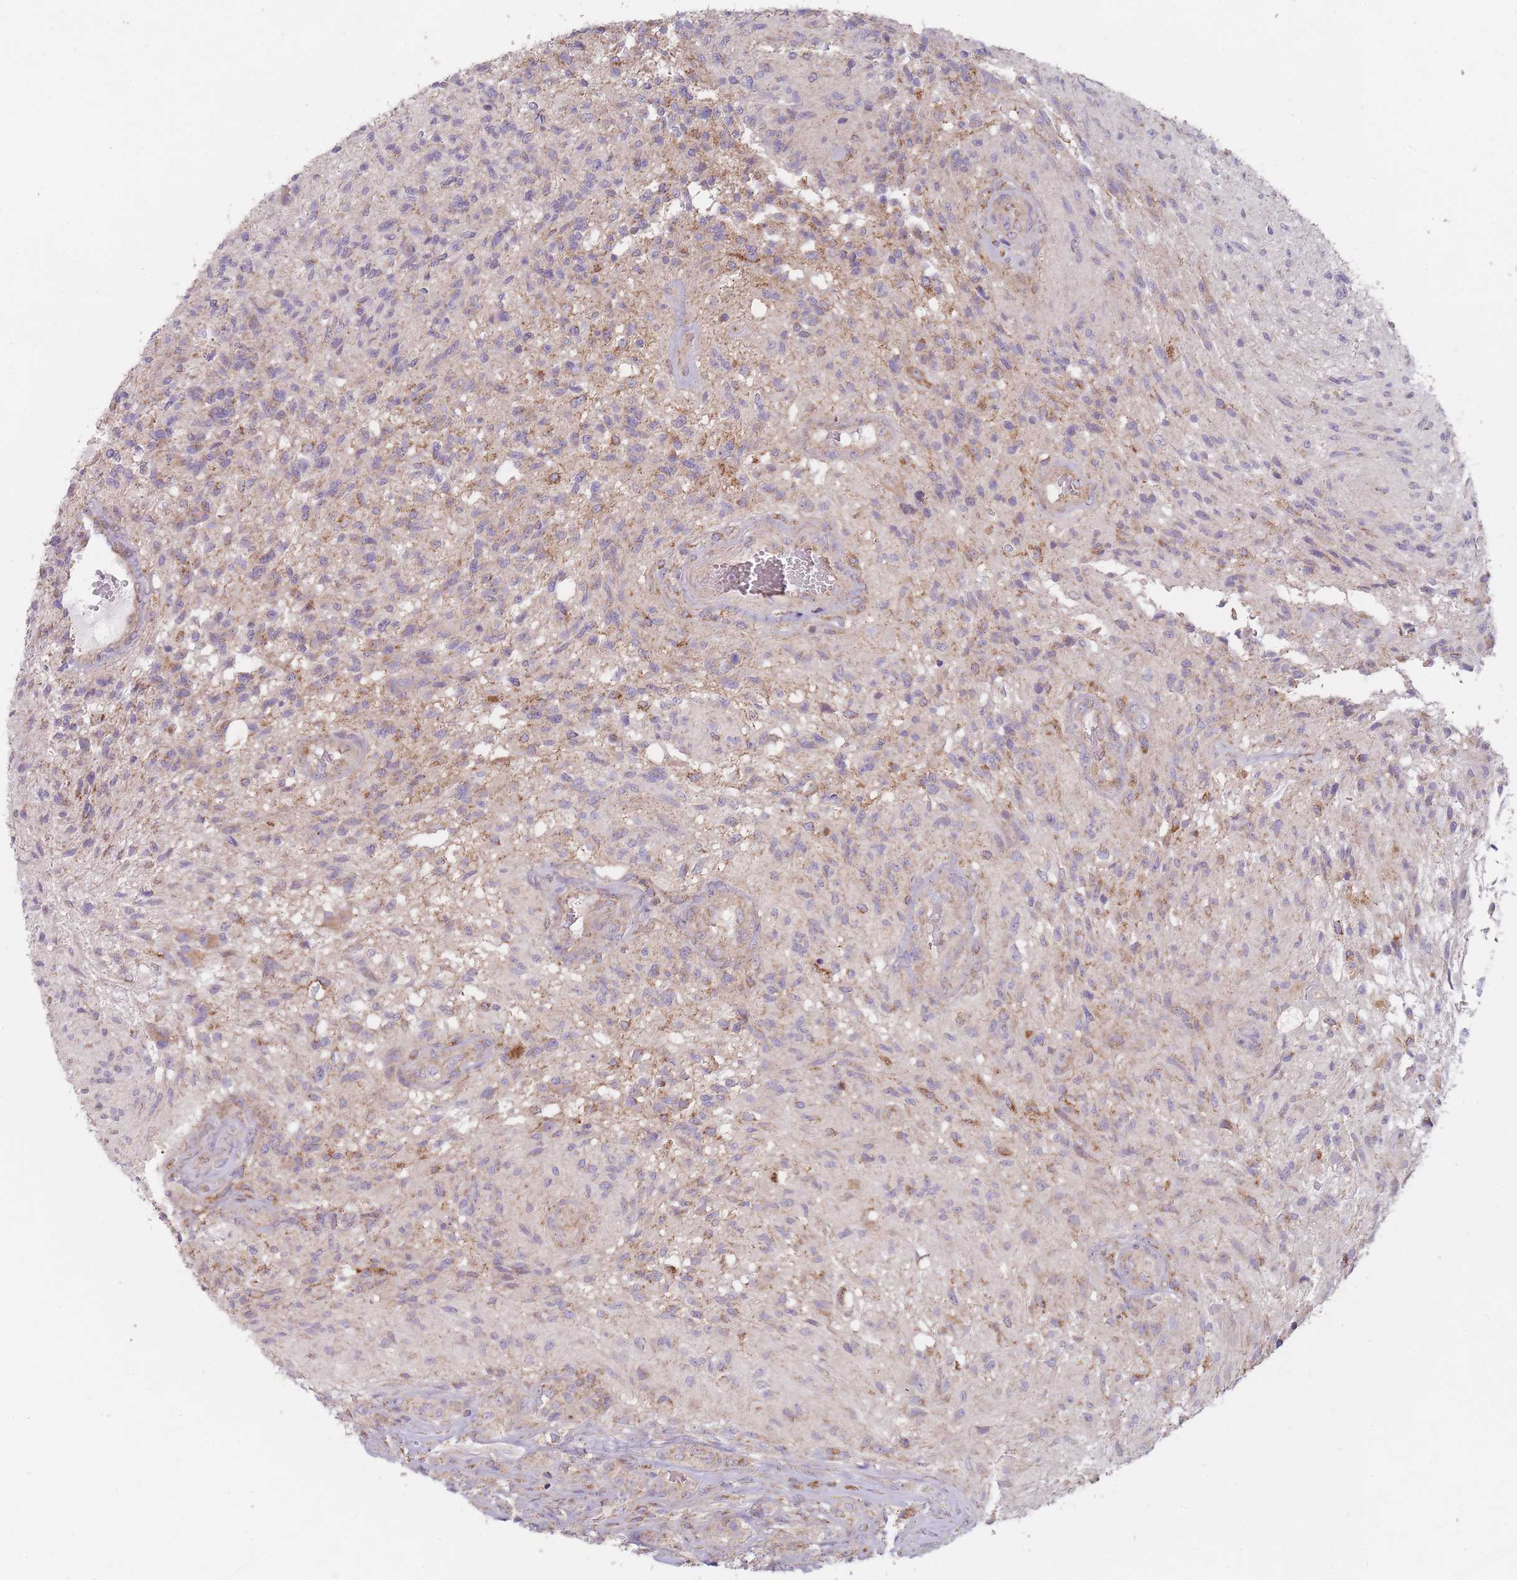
{"staining": {"intensity": "negative", "quantity": "none", "location": "none"}, "tissue": "glioma", "cell_type": "Tumor cells", "image_type": "cancer", "snomed": [{"axis": "morphology", "description": "Glioma, malignant, High grade"}, {"axis": "topography", "description": "Brain"}], "caption": "Human glioma stained for a protein using immunohistochemistry demonstrates no positivity in tumor cells.", "gene": "NDUFA9", "patient": {"sex": "male", "age": 56}}